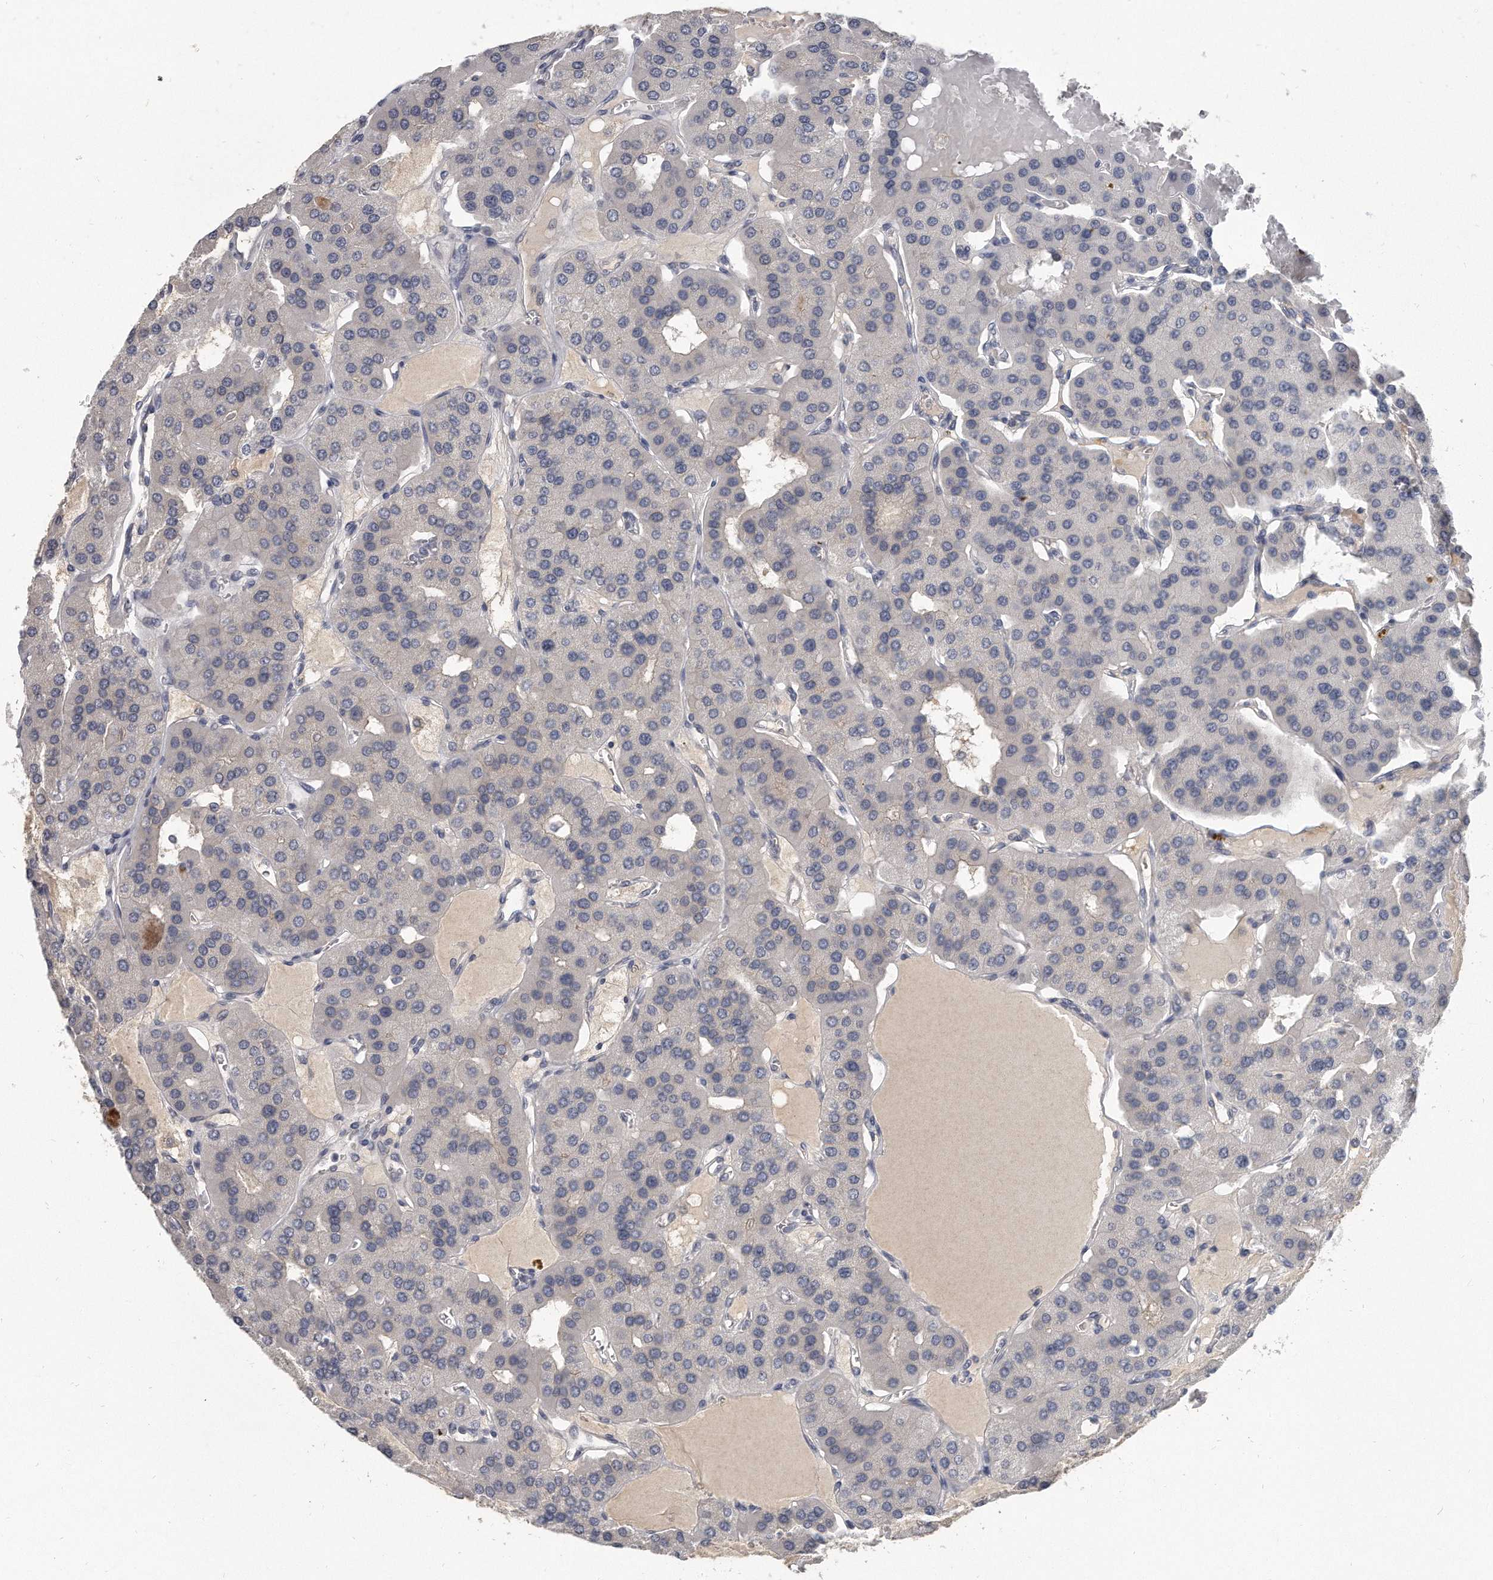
{"staining": {"intensity": "negative", "quantity": "none", "location": "none"}, "tissue": "parathyroid gland", "cell_type": "Glandular cells", "image_type": "normal", "snomed": [{"axis": "morphology", "description": "Normal tissue, NOS"}, {"axis": "morphology", "description": "Adenoma, NOS"}, {"axis": "topography", "description": "Parathyroid gland"}], "caption": "IHC micrograph of unremarkable parathyroid gland stained for a protein (brown), which shows no positivity in glandular cells.", "gene": "KLHL7", "patient": {"sex": "female", "age": 86}}